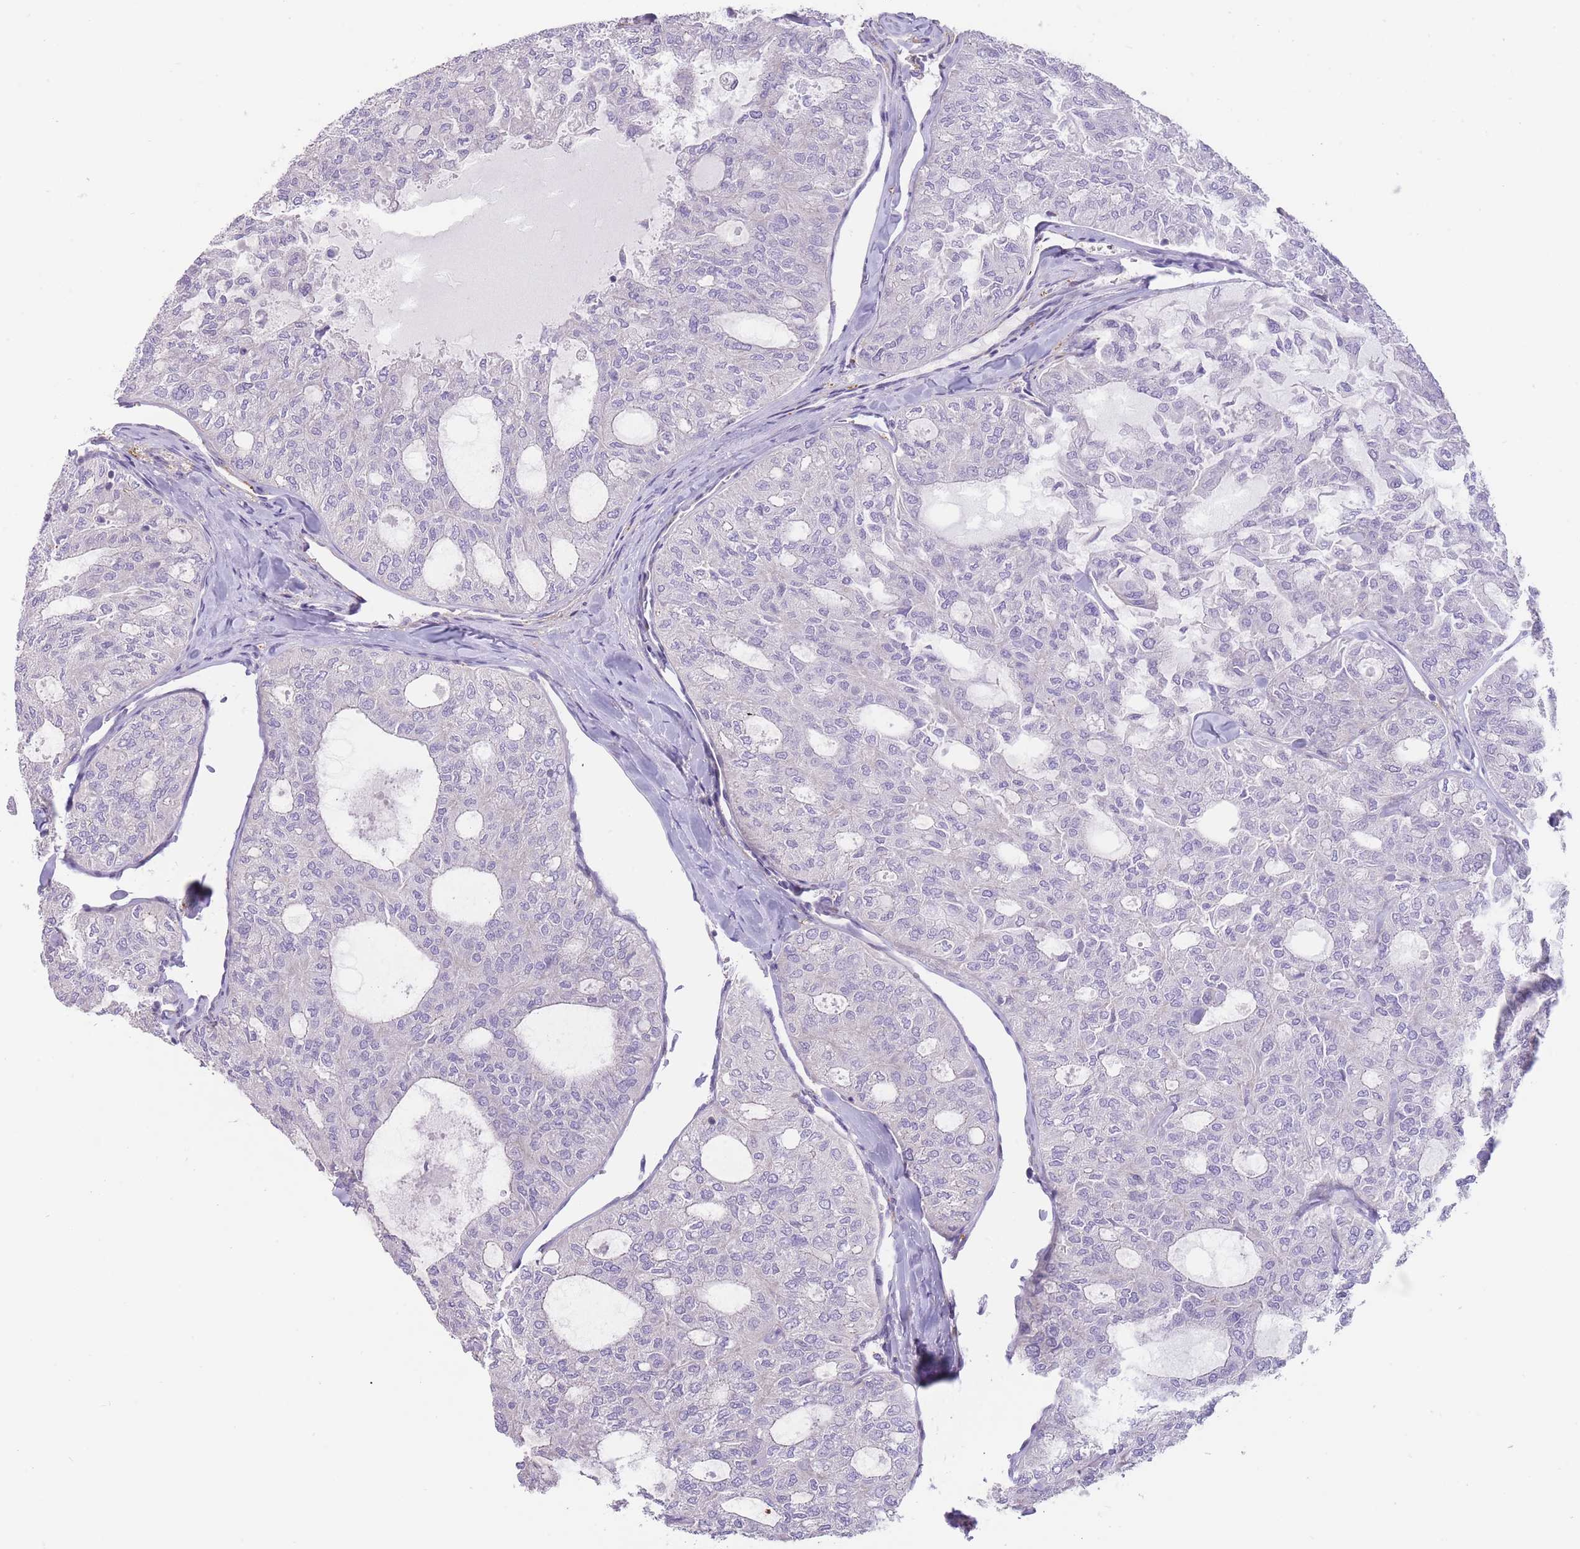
{"staining": {"intensity": "negative", "quantity": "none", "location": "none"}, "tissue": "thyroid cancer", "cell_type": "Tumor cells", "image_type": "cancer", "snomed": [{"axis": "morphology", "description": "Follicular adenoma carcinoma, NOS"}, {"axis": "topography", "description": "Thyroid gland"}], "caption": "A photomicrograph of thyroid cancer (follicular adenoma carcinoma) stained for a protein demonstrates no brown staining in tumor cells.", "gene": "OR11H12", "patient": {"sex": "male", "age": 75}}